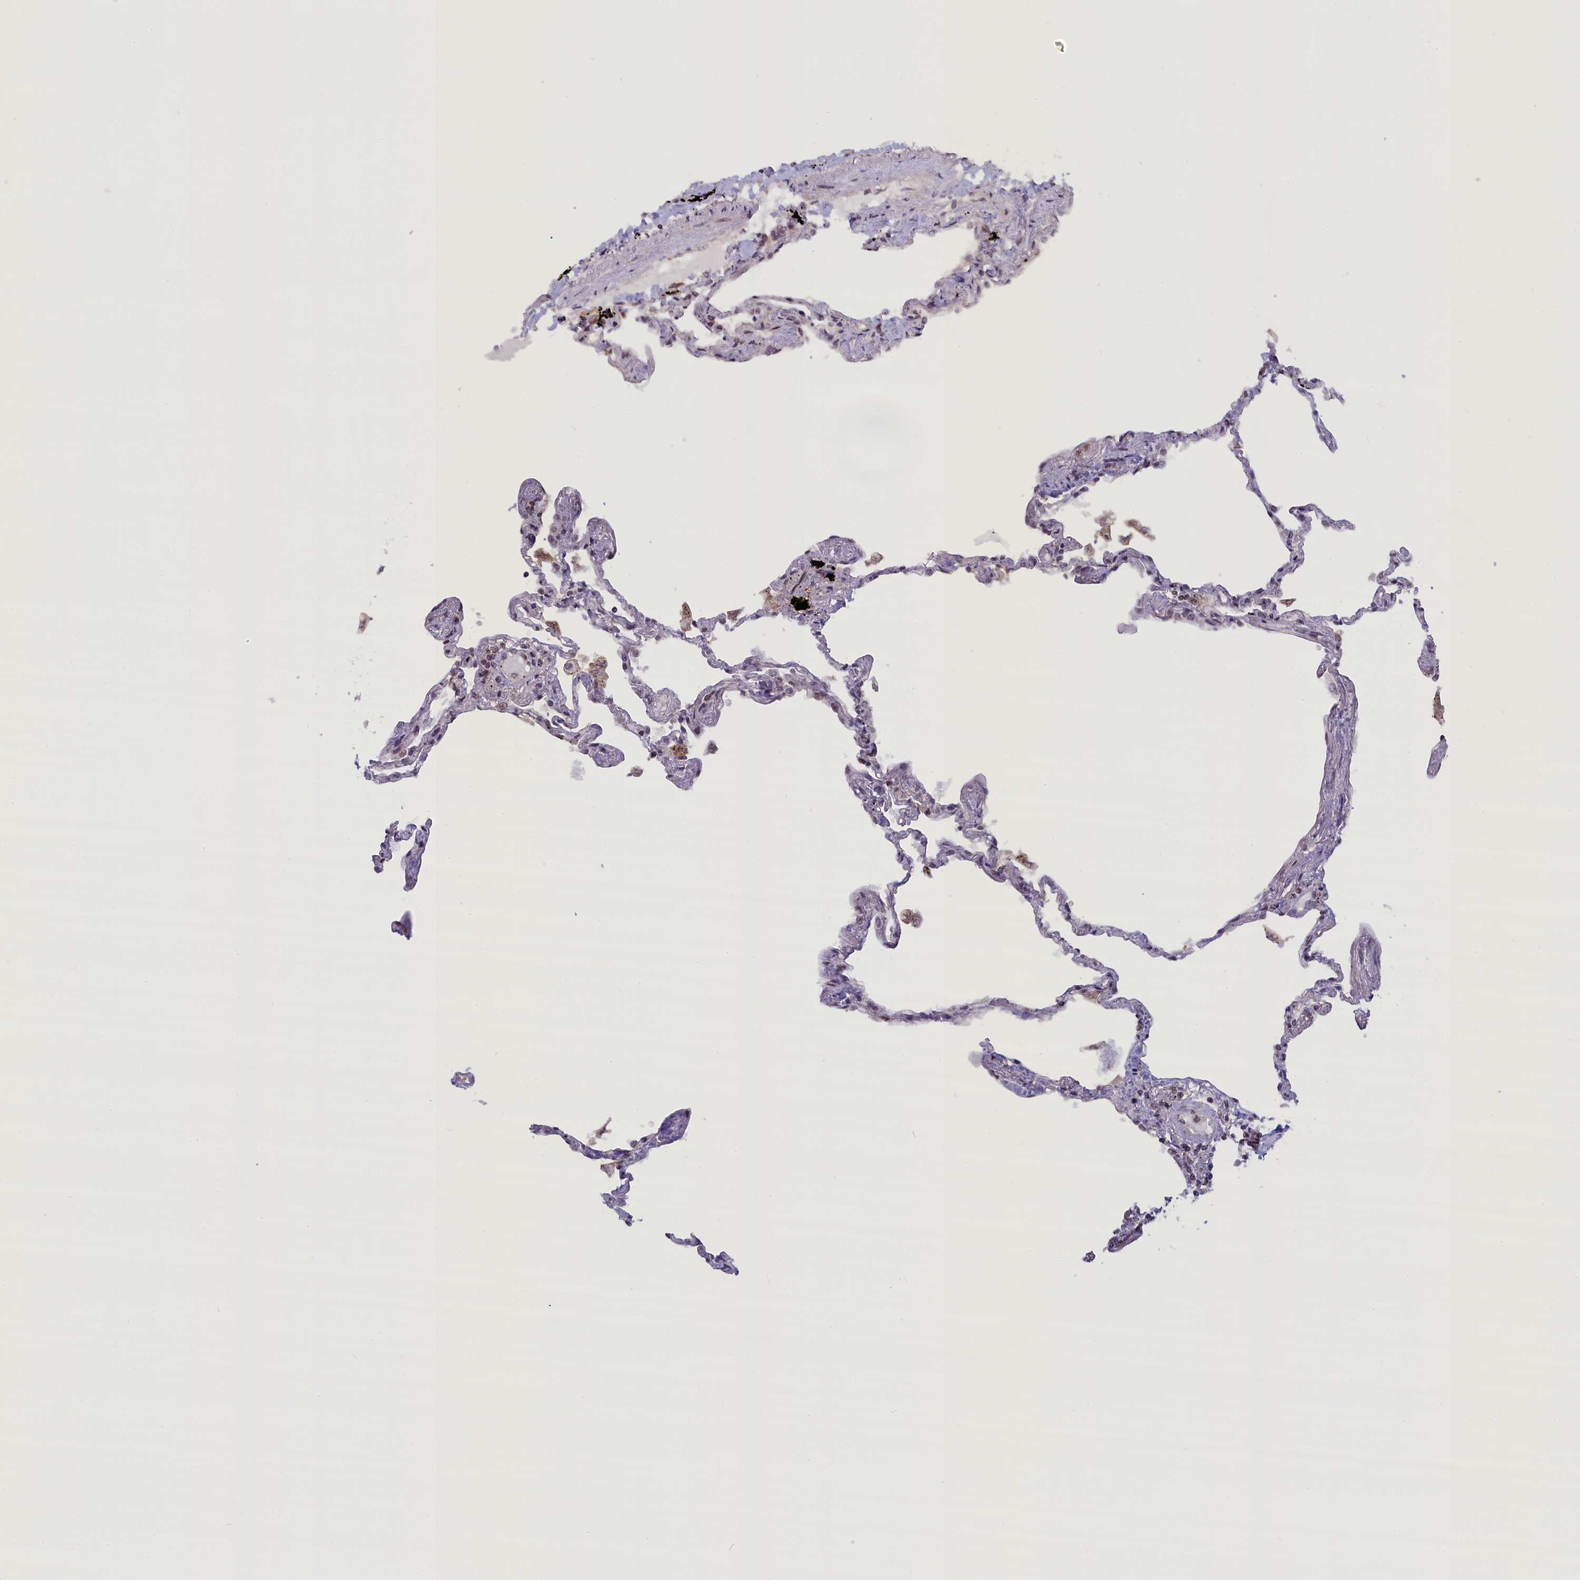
{"staining": {"intensity": "weak", "quantity": "<25%", "location": "nuclear"}, "tissue": "lung", "cell_type": "Alveolar cells", "image_type": "normal", "snomed": [{"axis": "morphology", "description": "Normal tissue, NOS"}, {"axis": "topography", "description": "Lung"}], "caption": "Histopathology image shows no protein expression in alveolar cells of benign lung. The staining was performed using DAB (3,3'-diaminobenzidine) to visualize the protein expression in brown, while the nuclei were stained in blue with hematoxylin (Magnification: 20x).", "gene": "FCHO1", "patient": {"sex": "female", "age": 67}}